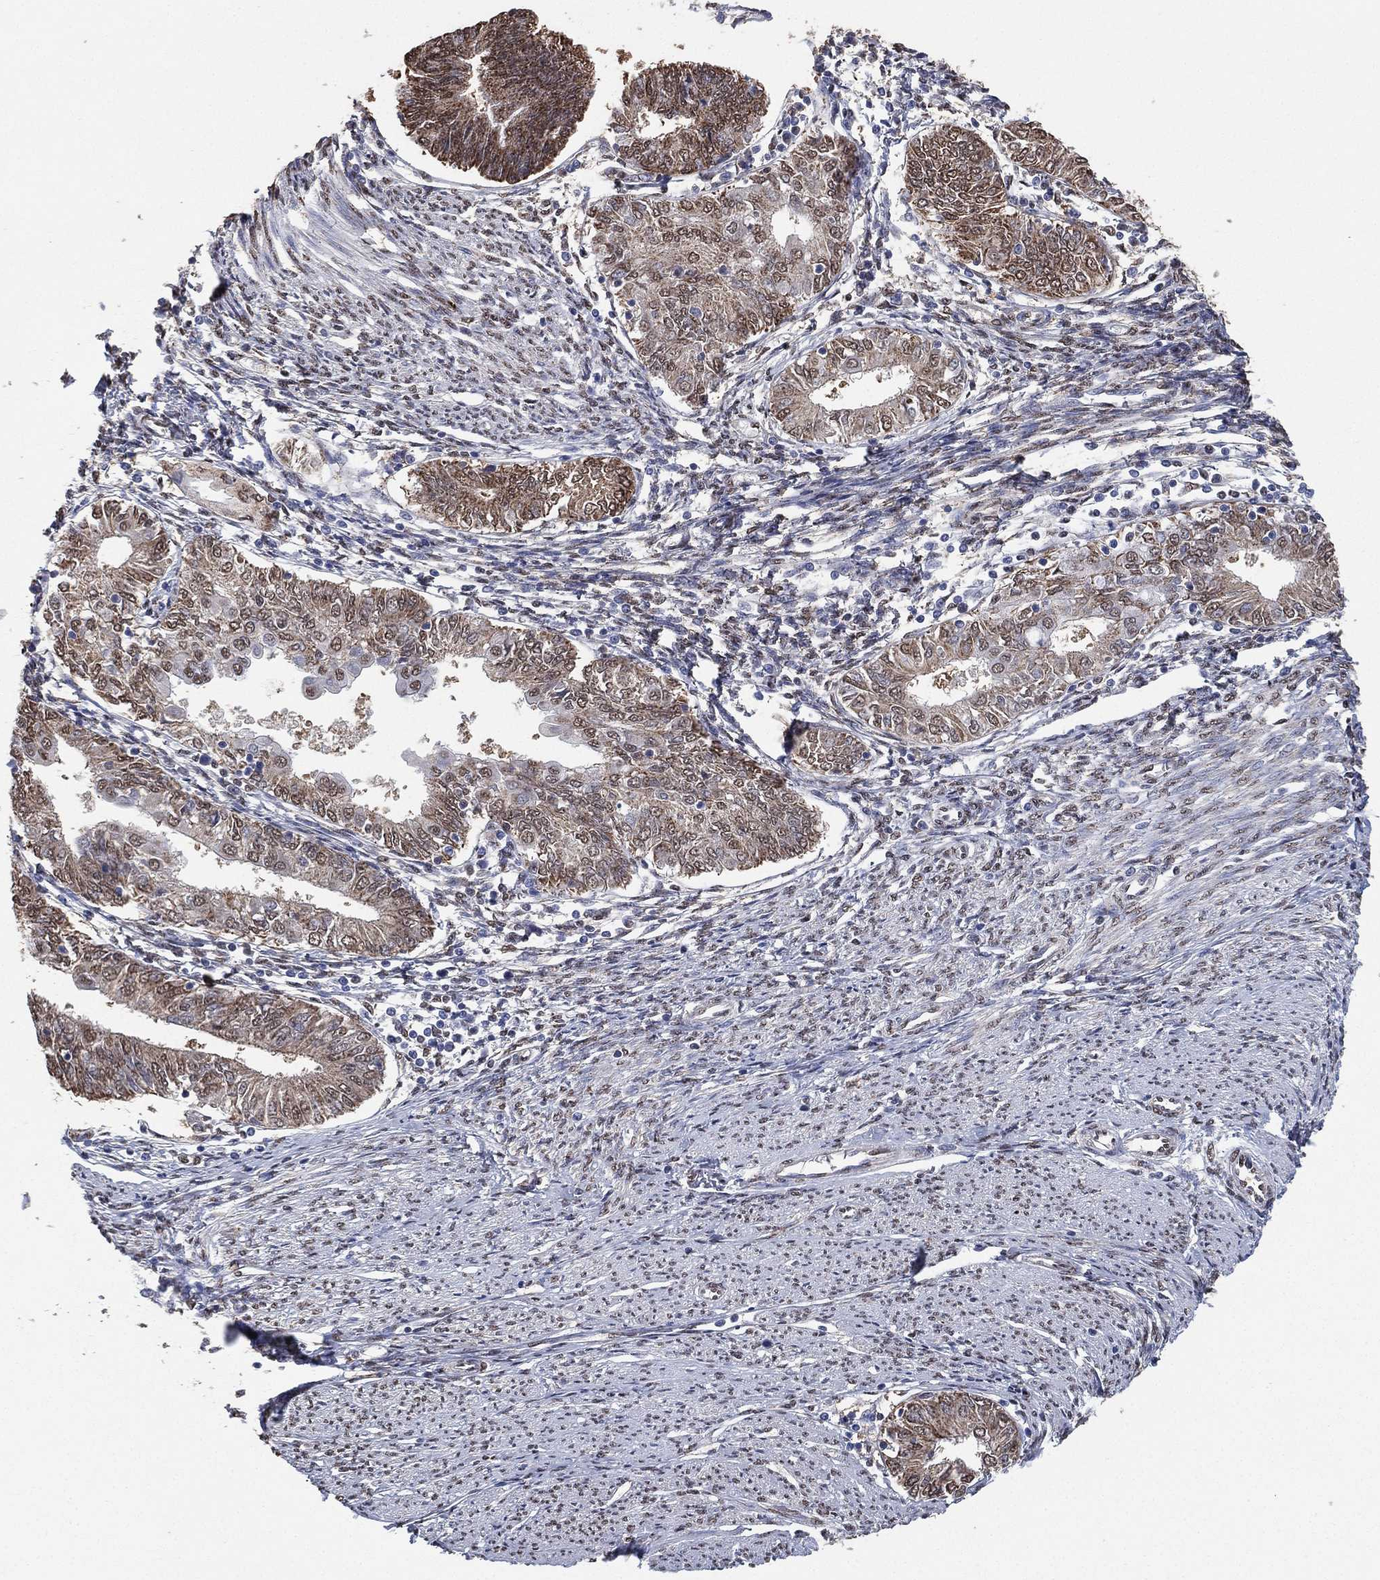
{"staining": {"intensity": "weak", "quantity": "25%-75%", "location": "cytoplasmic/membranous,nuclear"}, "tissue": "endometrial cancer", "cell_type": "Tumor cells", "image_type": "cancer", "snomed": [{"axis": "morphology", "description": "Adenocarcinoma, NOS"}, {"axis": "topography", "description": "Endometrium"}], "caption": "Protein staining reveals weak cytoplasmic/membranous and nuclear expression in approximately 25%-75% of tumor cells in adenocarcinoma (endometrial).", "gene": "ALDH7A1", "patient": {"sex": "female", "age": 68}}